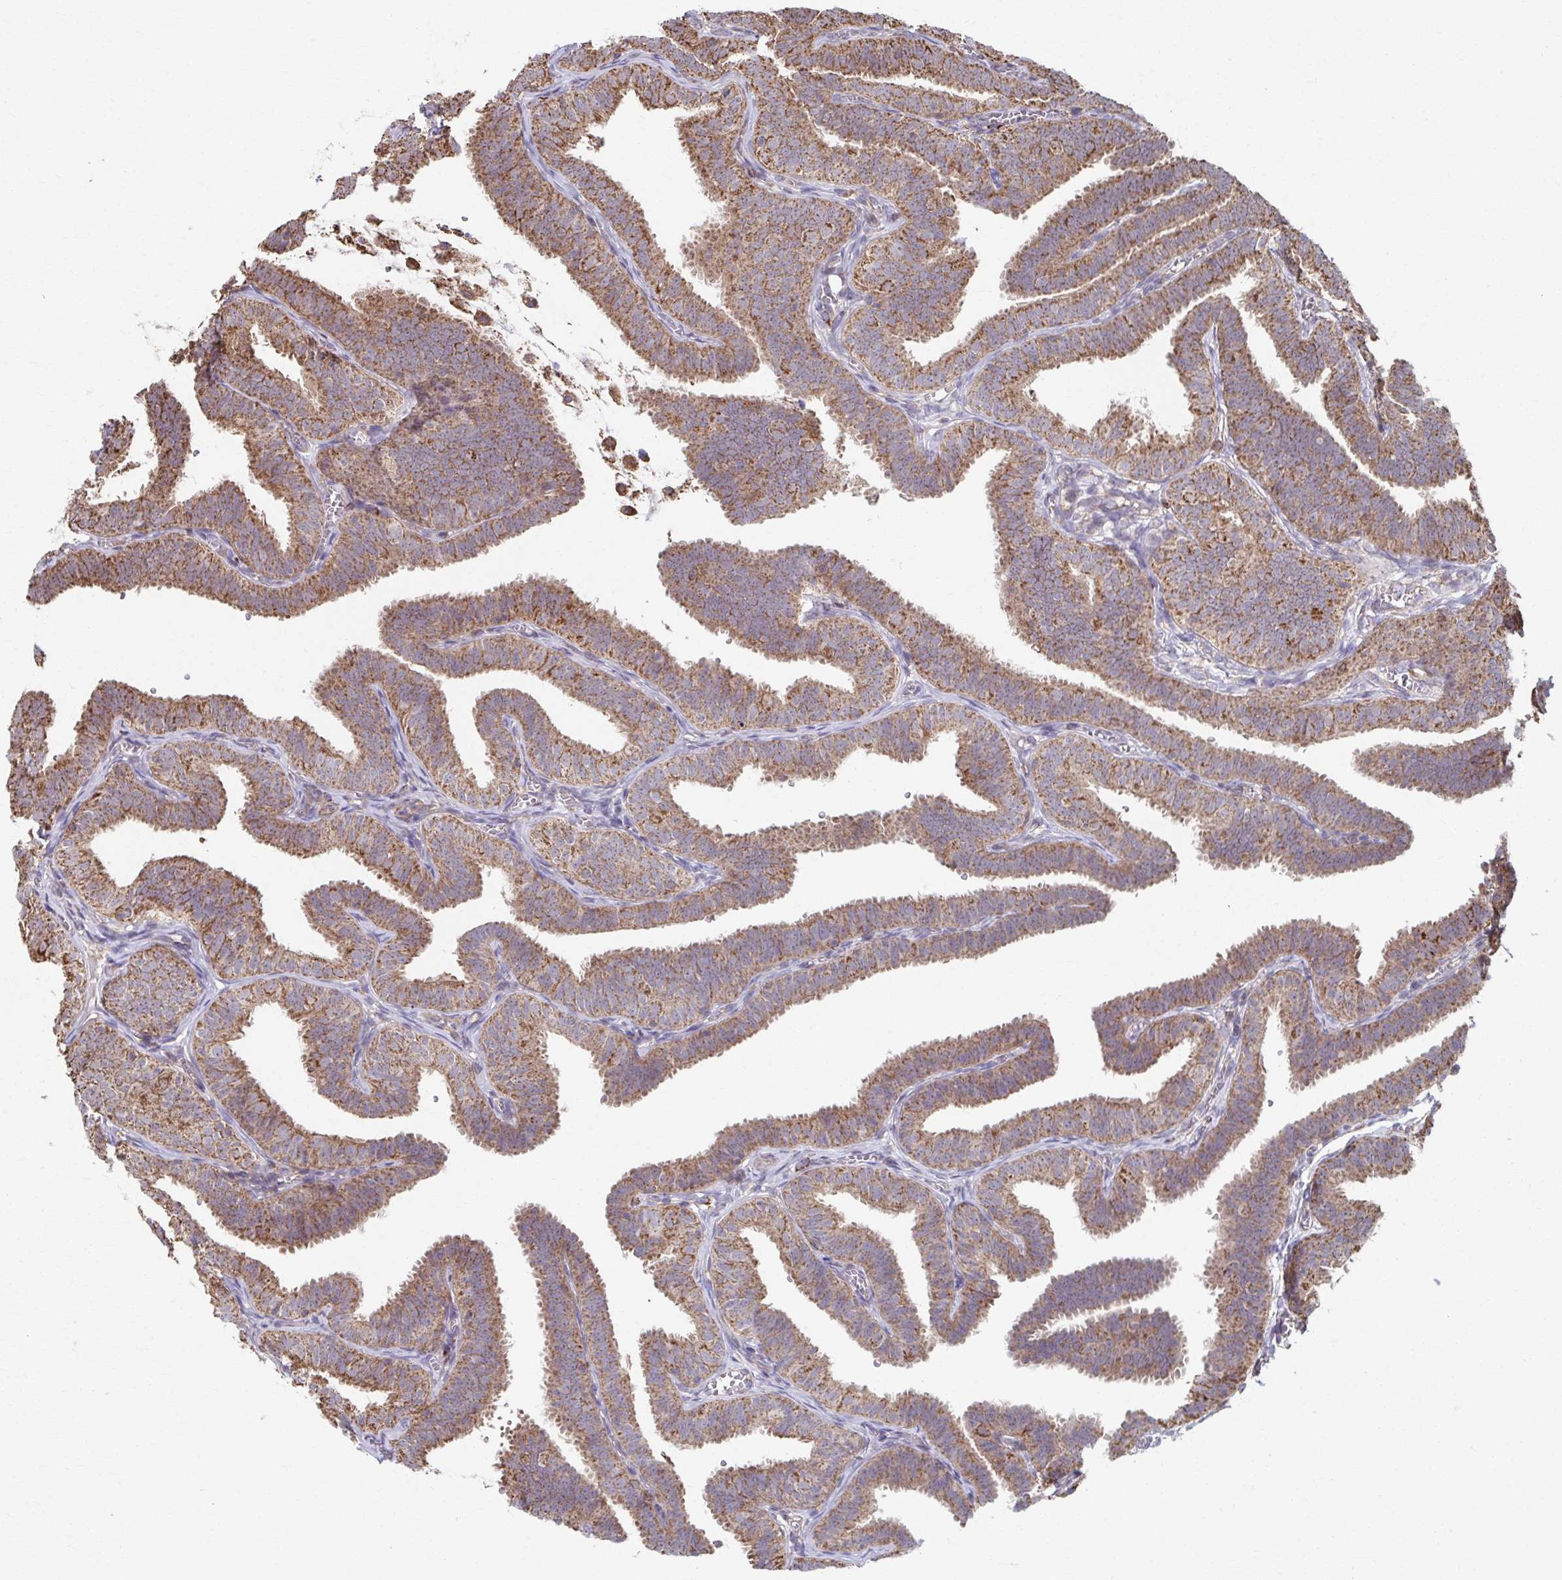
{"staining": {"intensity": "moderate", "quantity": ">75%", "location": "cytoplasmic/membranous"}, "tissue": "fallopian tube", "cell_type": "Glandular cells", "image_type": "normal", "snomed": [{"axis": "morphology", "description": "Normal tissue, NOS"}, {"axis": "topography", "description": "Fallopian tube"}], "caption": "A histopathology image of human fallopian tube stained for a protein shows moderate cytoplasmic/membranous brown staining in glandular cells.", "gene": "KLHL34", "patient": {"sex": "female", "age": 25}}